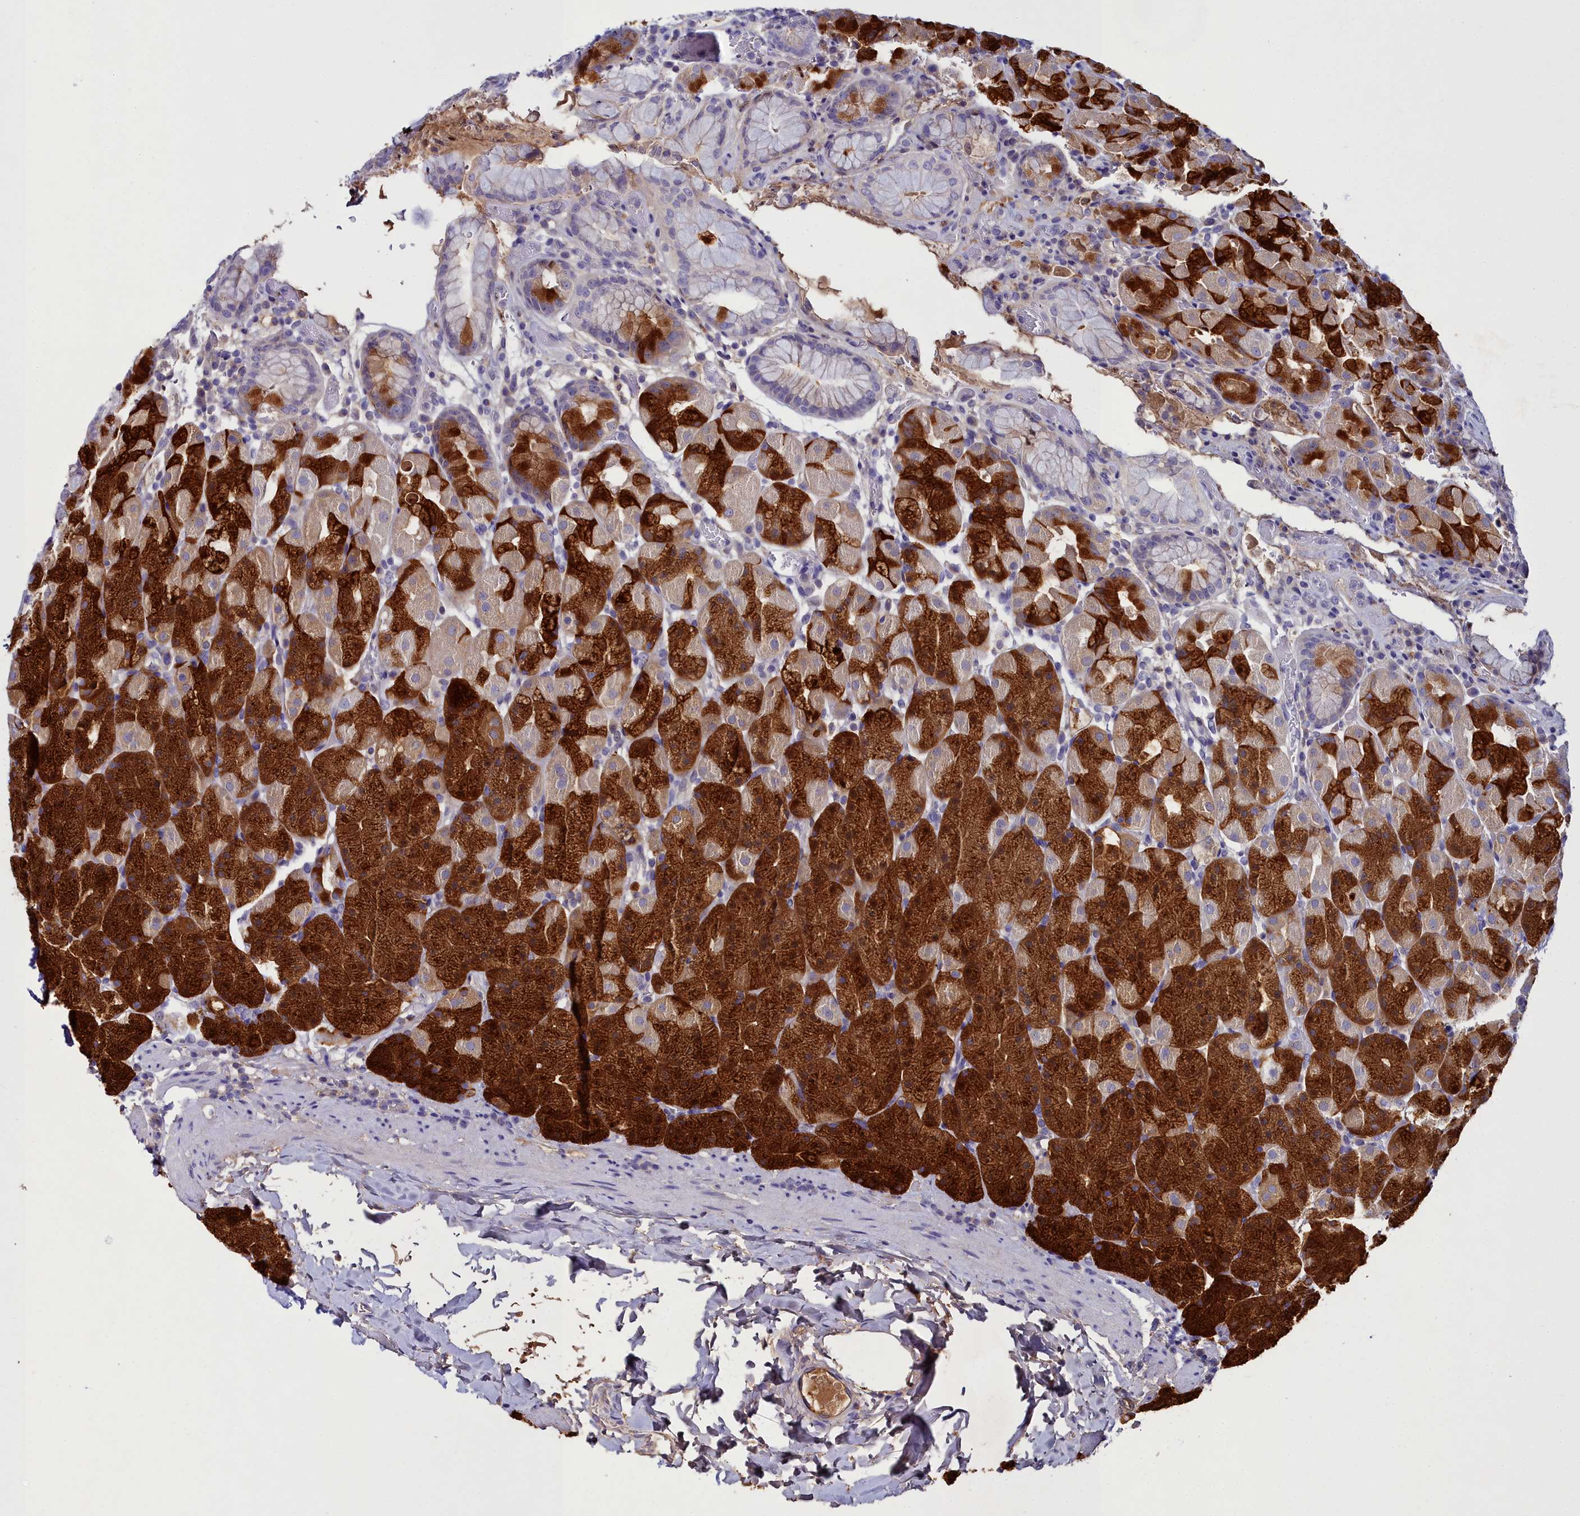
{"staining": {"intensity": "strong", "quantity": "25%-75%", "location": "cytoplasmic/membranous"}, "tissue": "stomach", "cell_type": "Glandular cells", "image_type": "normal", "snomed": [{"axis": "morphology", "description": "Normal tissue, NOS"}, {"axis": "topography", "description": "Stomach, upper"}, {"axis": "topography", "description": "Stomach, lower"}], "caption": "This image shows immunohistochemistry (IHC) staining of normal human stomach, with high strong cytoplasmic/membranous positivity in about 25%-75% of glandular cells.", "gene": "ELAPOR2", "patient": {"sex": "male", "age": 67}}